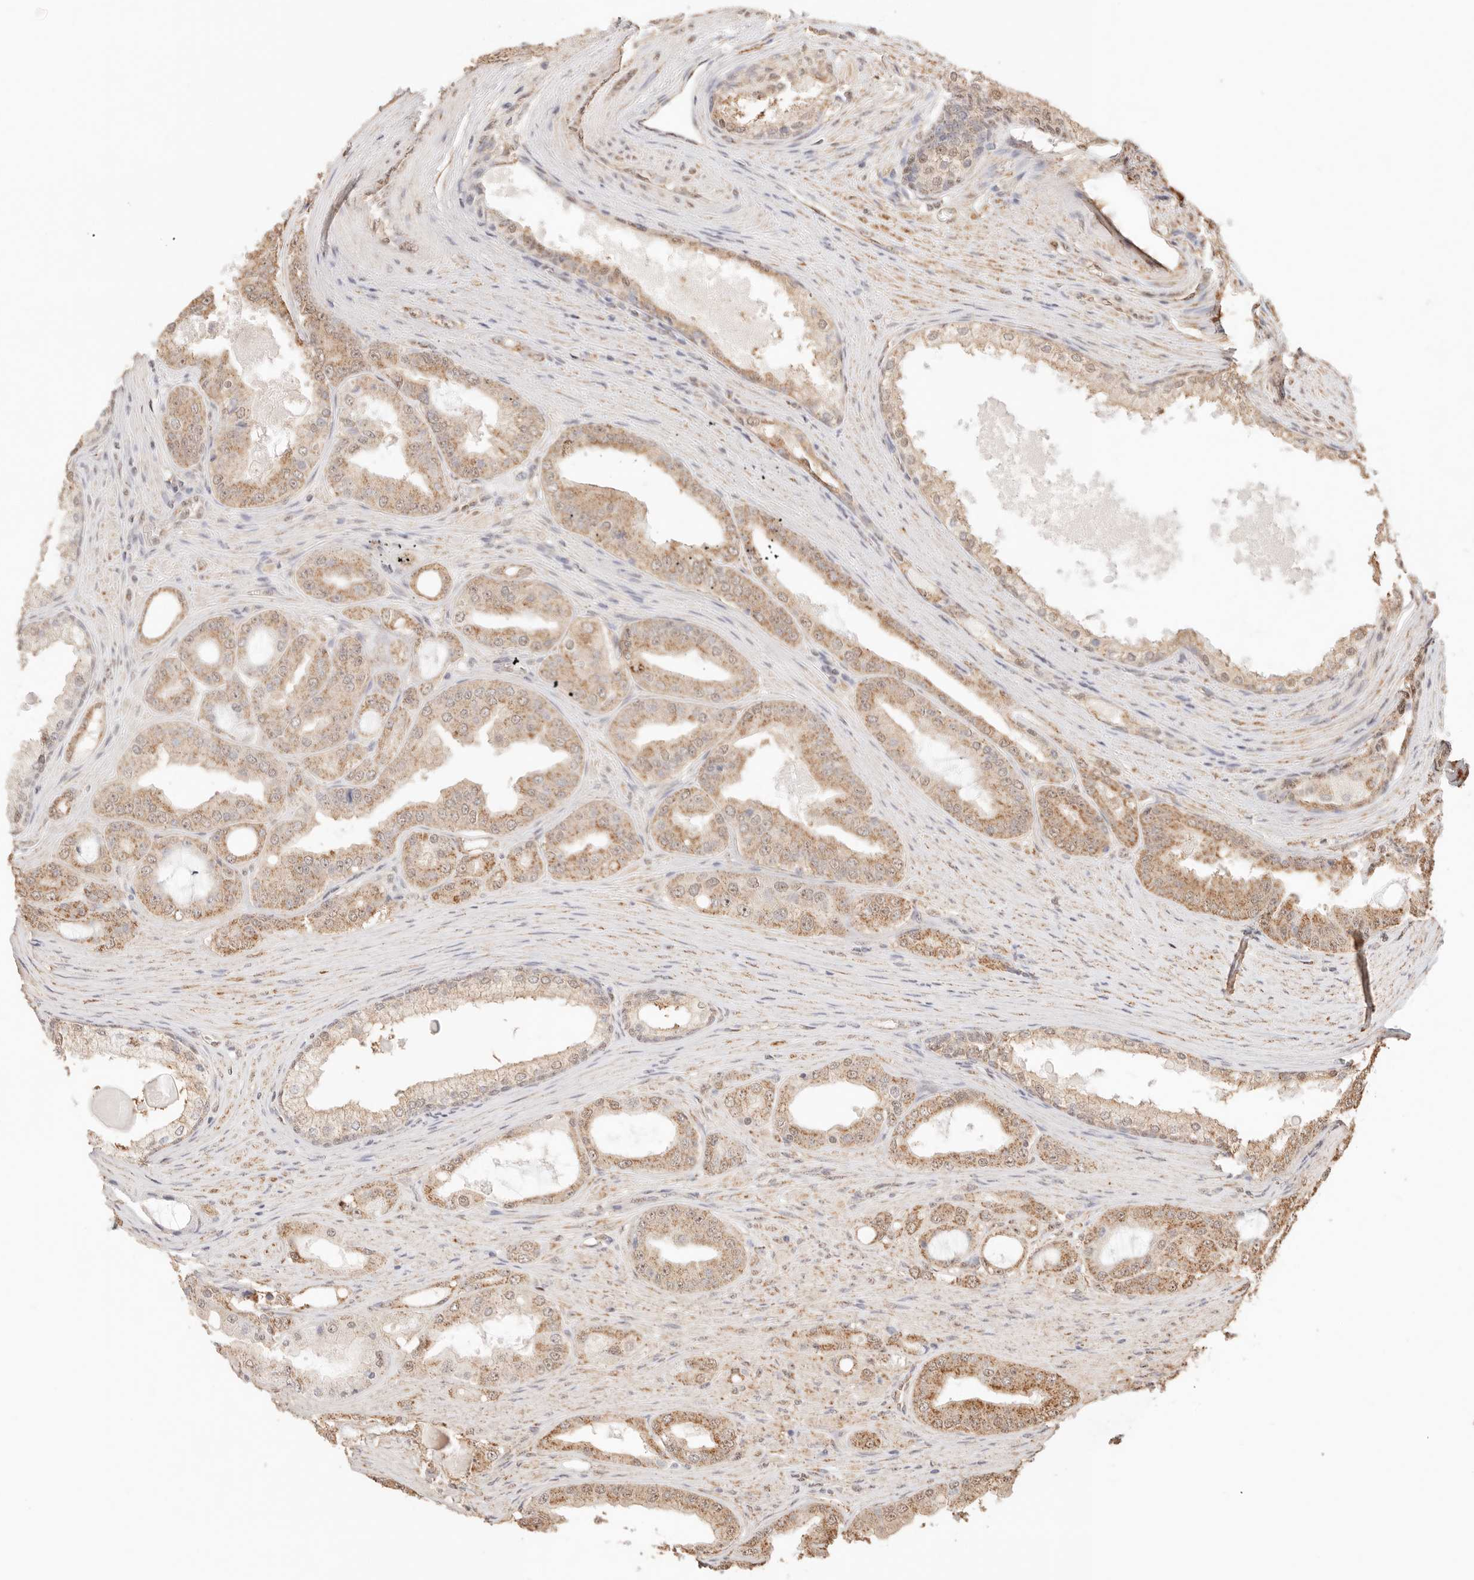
{"staining": {"intensity": "moderate", "quantity": ">75%", "location": "cytoplasmic/membranous"}, "tissue": "prostate cancer", "cell_type": "Tumor cells", "image_type": "cancer", "snomed": [{"axis": "morphology", "description": "Adenocarcinoma, High grade"}, {"axis": "topography", "description": "Prostate"}], "caption": "Tumor cells exhibit moderate cytoplasmic/membranous expression in approximately >75% of cells in prostate adenocarcinoma (high-grade). Immunohistochemistry stains the protein of interest in brown and the nuclei are stained blue.", "gene": "IL1R2", "patient": {"sex": "male", "age": 60}}